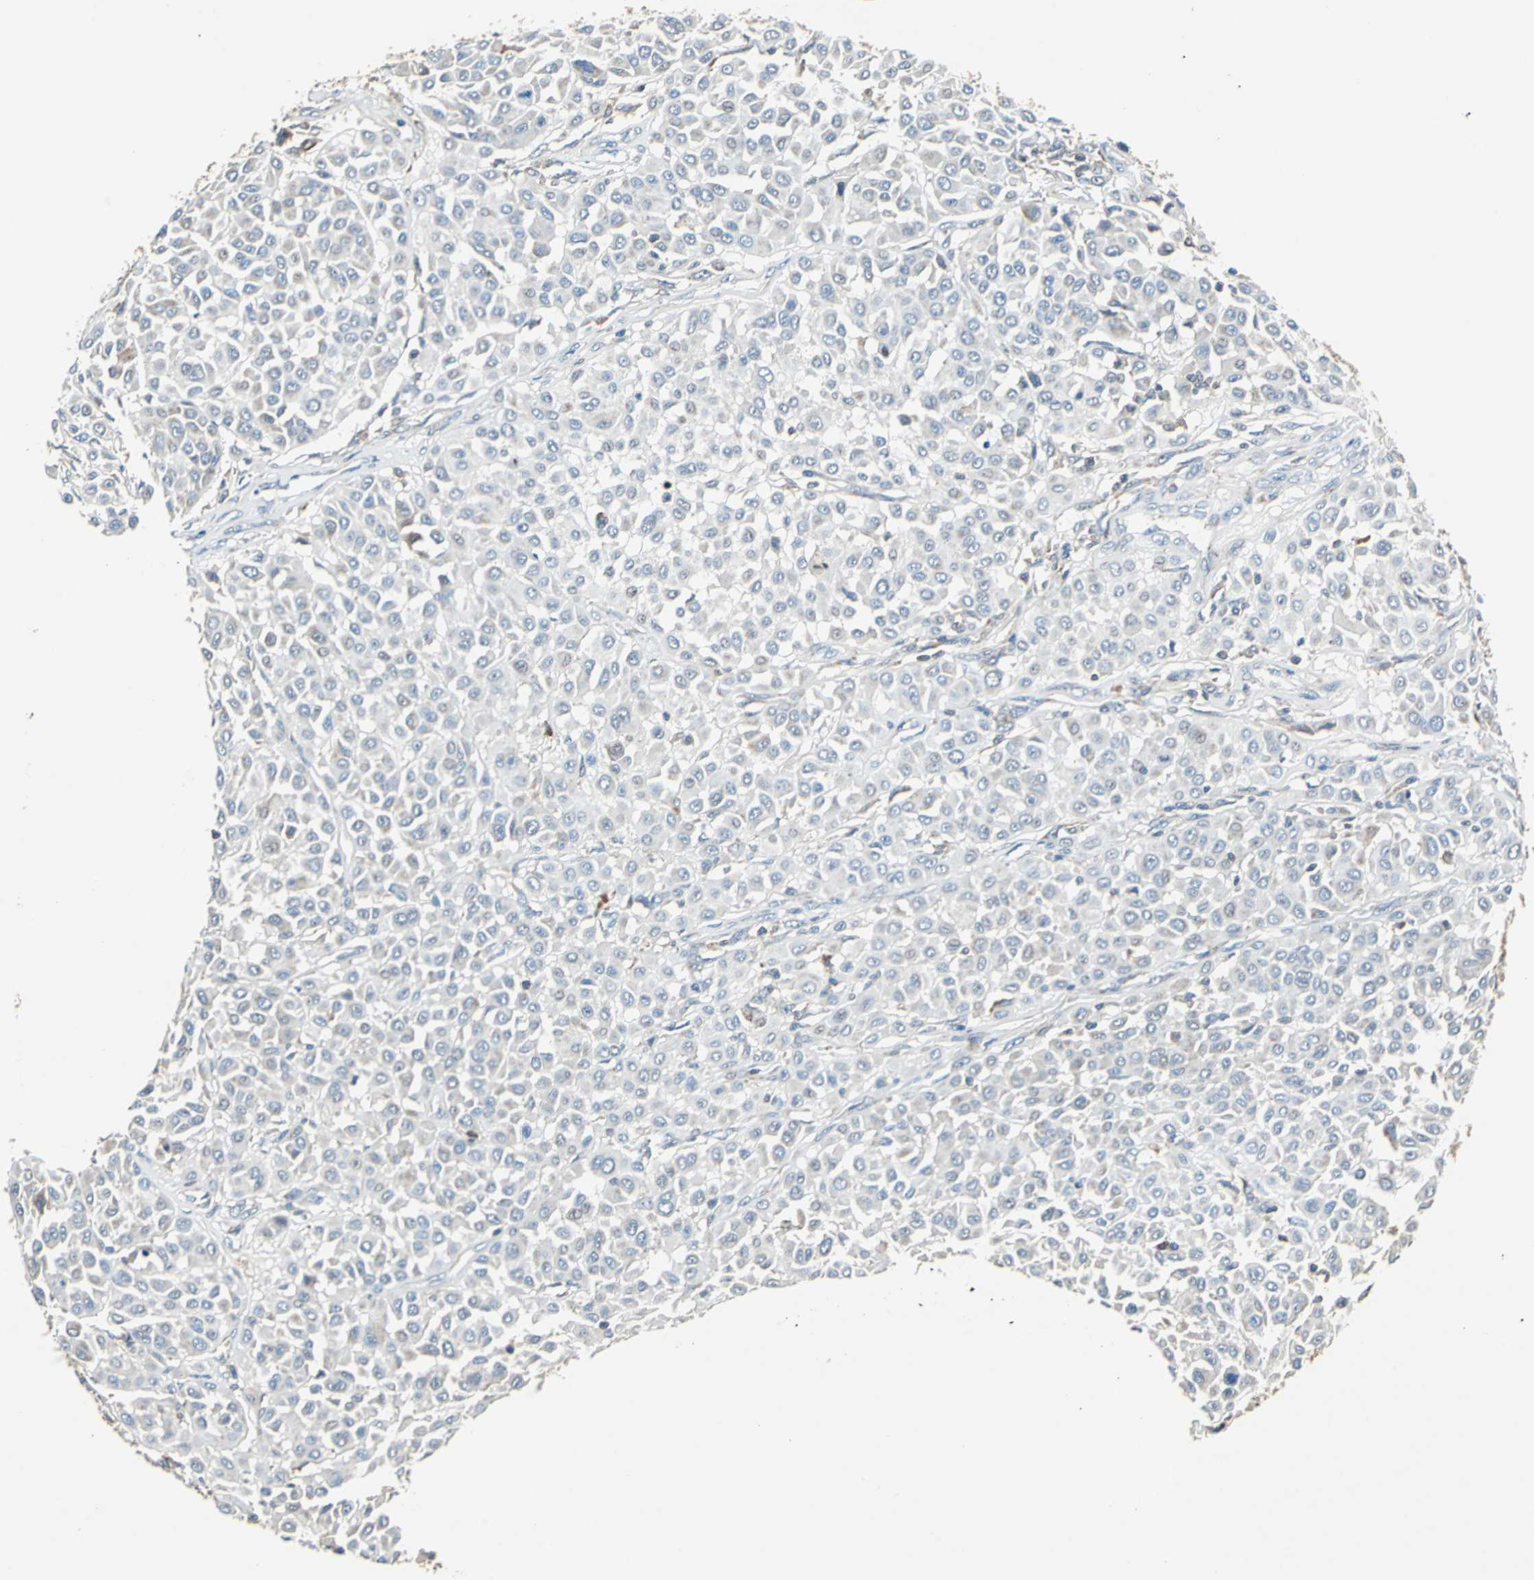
{"staining": {"intensity": "negative", "quantity": "none", "location": "none"}, "tissue": "melanoma", "cell_type": "Tumor cells", "image_type": "cancer", "snomed": [{"axis": "morphology", "description": "Malignant melanoma, Metastatic site"}, {"axis": "topography", "description": "Soft tissue"}], "caption": "This is an IHC image of melanoma. There is no positivity in tumor cells.", "gene": "SLC19A2", "patient": {"sex": "male", "age": 41}}